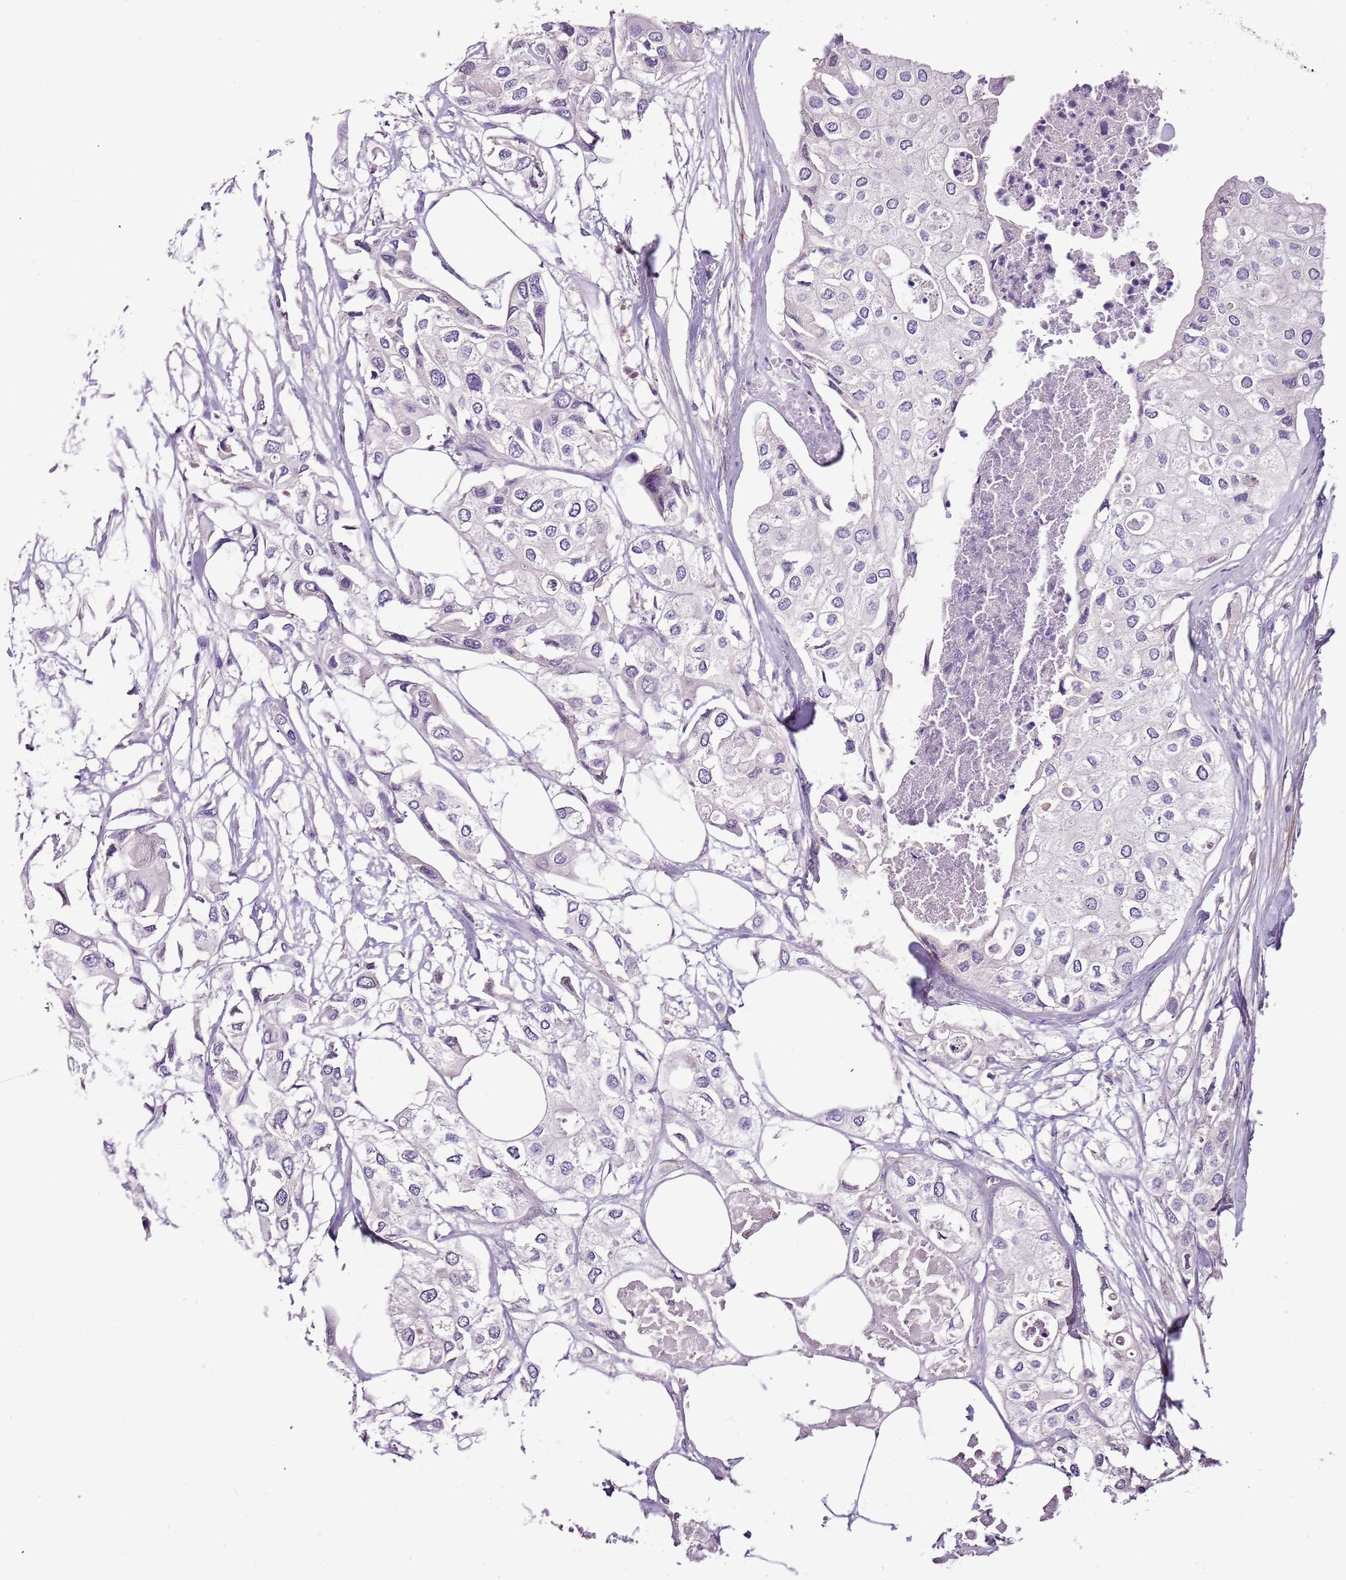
{"staining": {"intensity": "negative", "quantity": "none", "location": "none"}, "tissue": "urothelial cancer", "cell_type": "Tumor cells", "image_type": "cancer", "snomed": [{"axis": "morphology", "description": "Urothelial carcinoma, High grade"}, {"axis": "topography", "description": "Urinary bladder"}], "caption": "Immunohistochemistry of urothelial cancer displays no expression in tumor cells. (DAB (3,3'-diaminobenzidine) immunohistochemistry, high magnification).", "gene": "NKX2-3", "patient": {"sex": "male", "age": 64}}